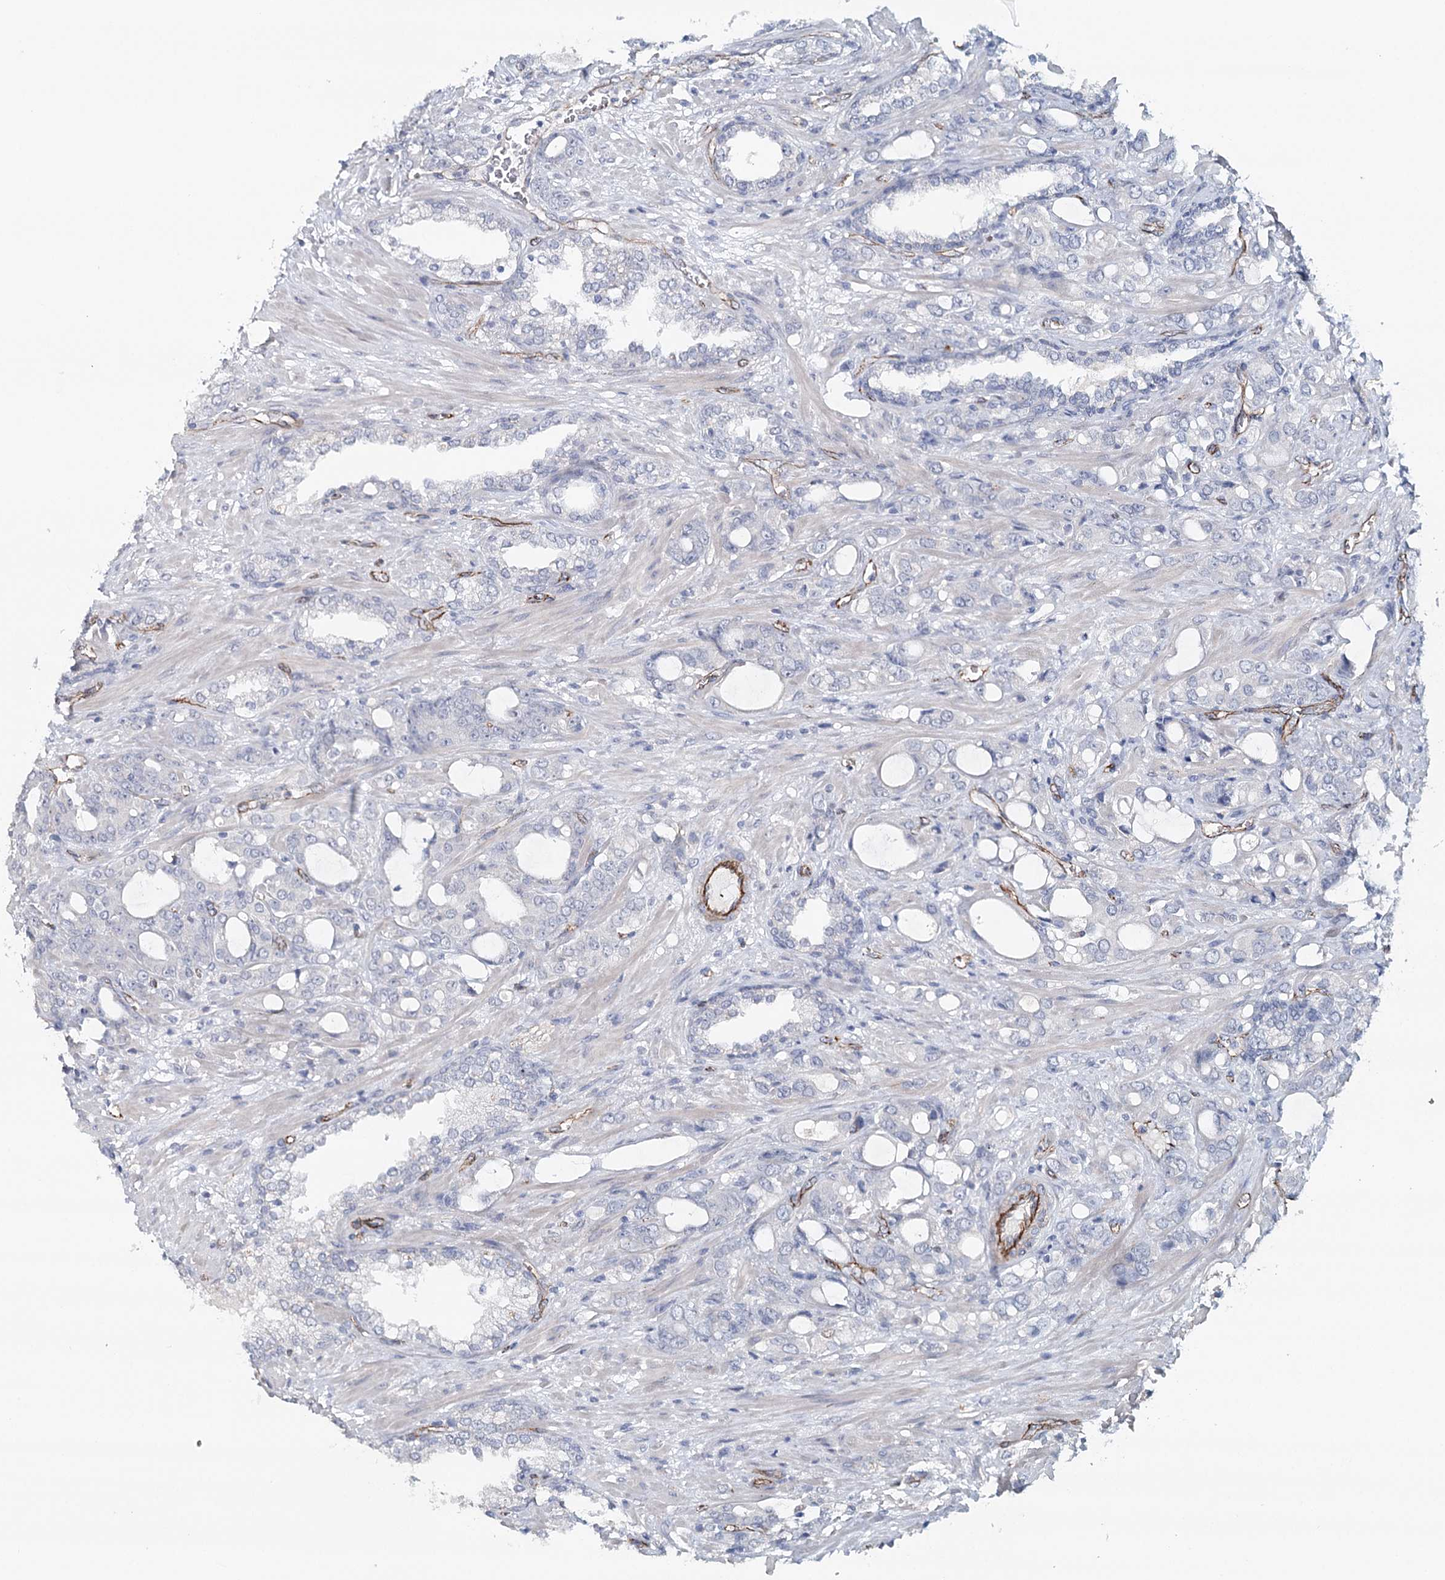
{"staining": {"intensity": "negative", "quantity": "none", "location": "none"}, "tissue": "prostate cancer", "cell_type": "Tumor cells", "image_type": "cancer", "snomed": [{"axis": "morphology", "description": "Adenocarcinoma, High grade"}, {"axis": "topography", "description": "Prostate"}], "caption": "High power microscopy histopathology image of an immunohistochemistry image of prostate cancer, revealing no significant positivity in tumor cells. (DAB (3,3'-diaminobenzidine) immunohistochemistry, high magnification).", "gene": "SYNPO", "patient": {"sex": "male", "age": 72}}